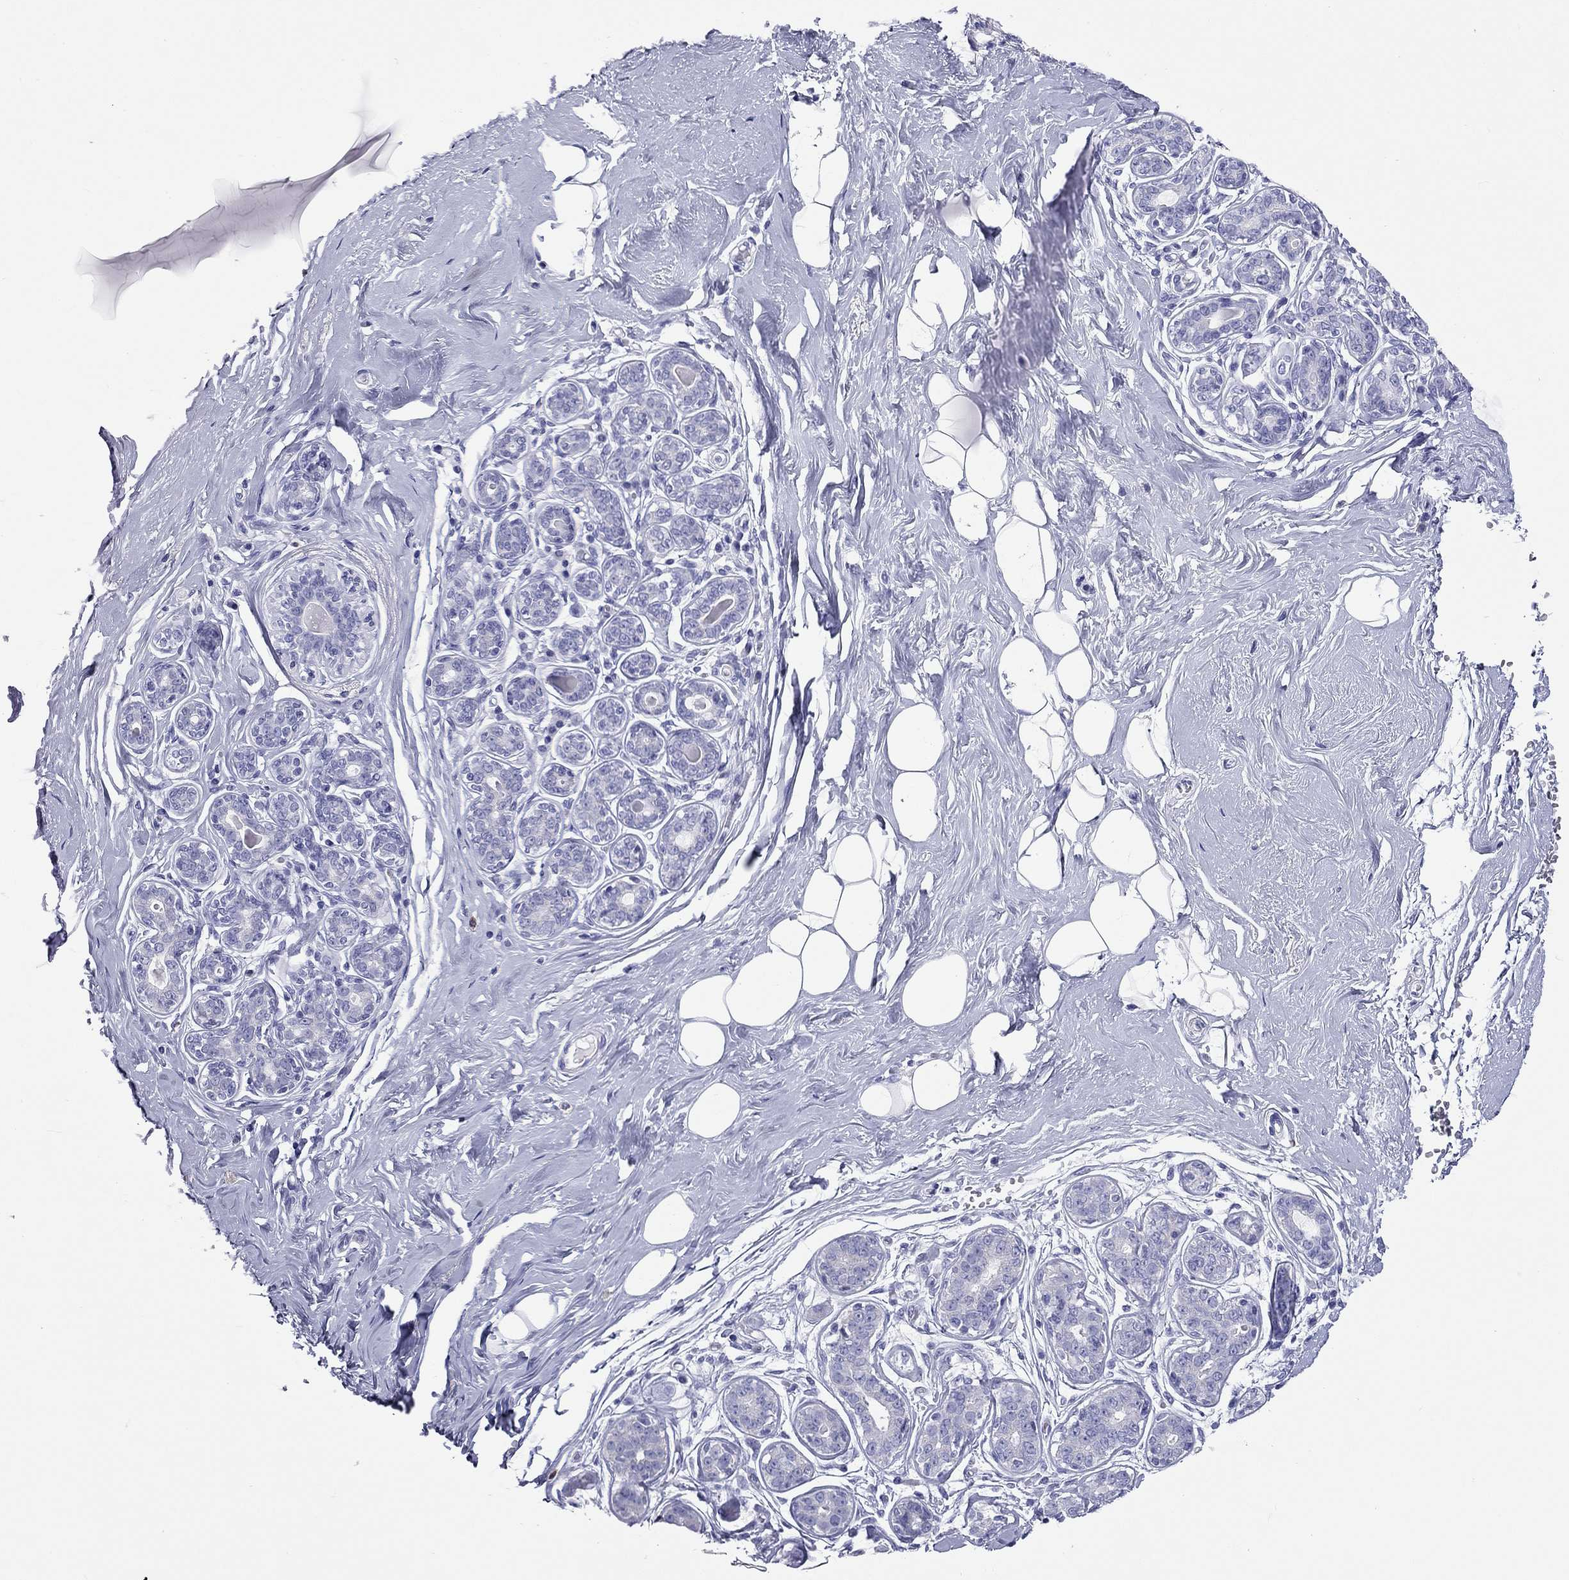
{"staining": {"intensity": "negative", "quantity": "none", "location": "none"}, "tissue": "breast", "cell_type": "Adipocytes", "image_type": "normal", "snomed": [{"axis": "morphology", "description": "Normal tissue, NOS"}, {"axis": "topography", "description": "Skin"}, {"axis": "topography", "description": "Breast"}], "caption": "Breast stained for a protein using IHC shows no expression adipocytes.", "gene": "DPY19L2", "patient": {"sex": "female", "age": 43}}